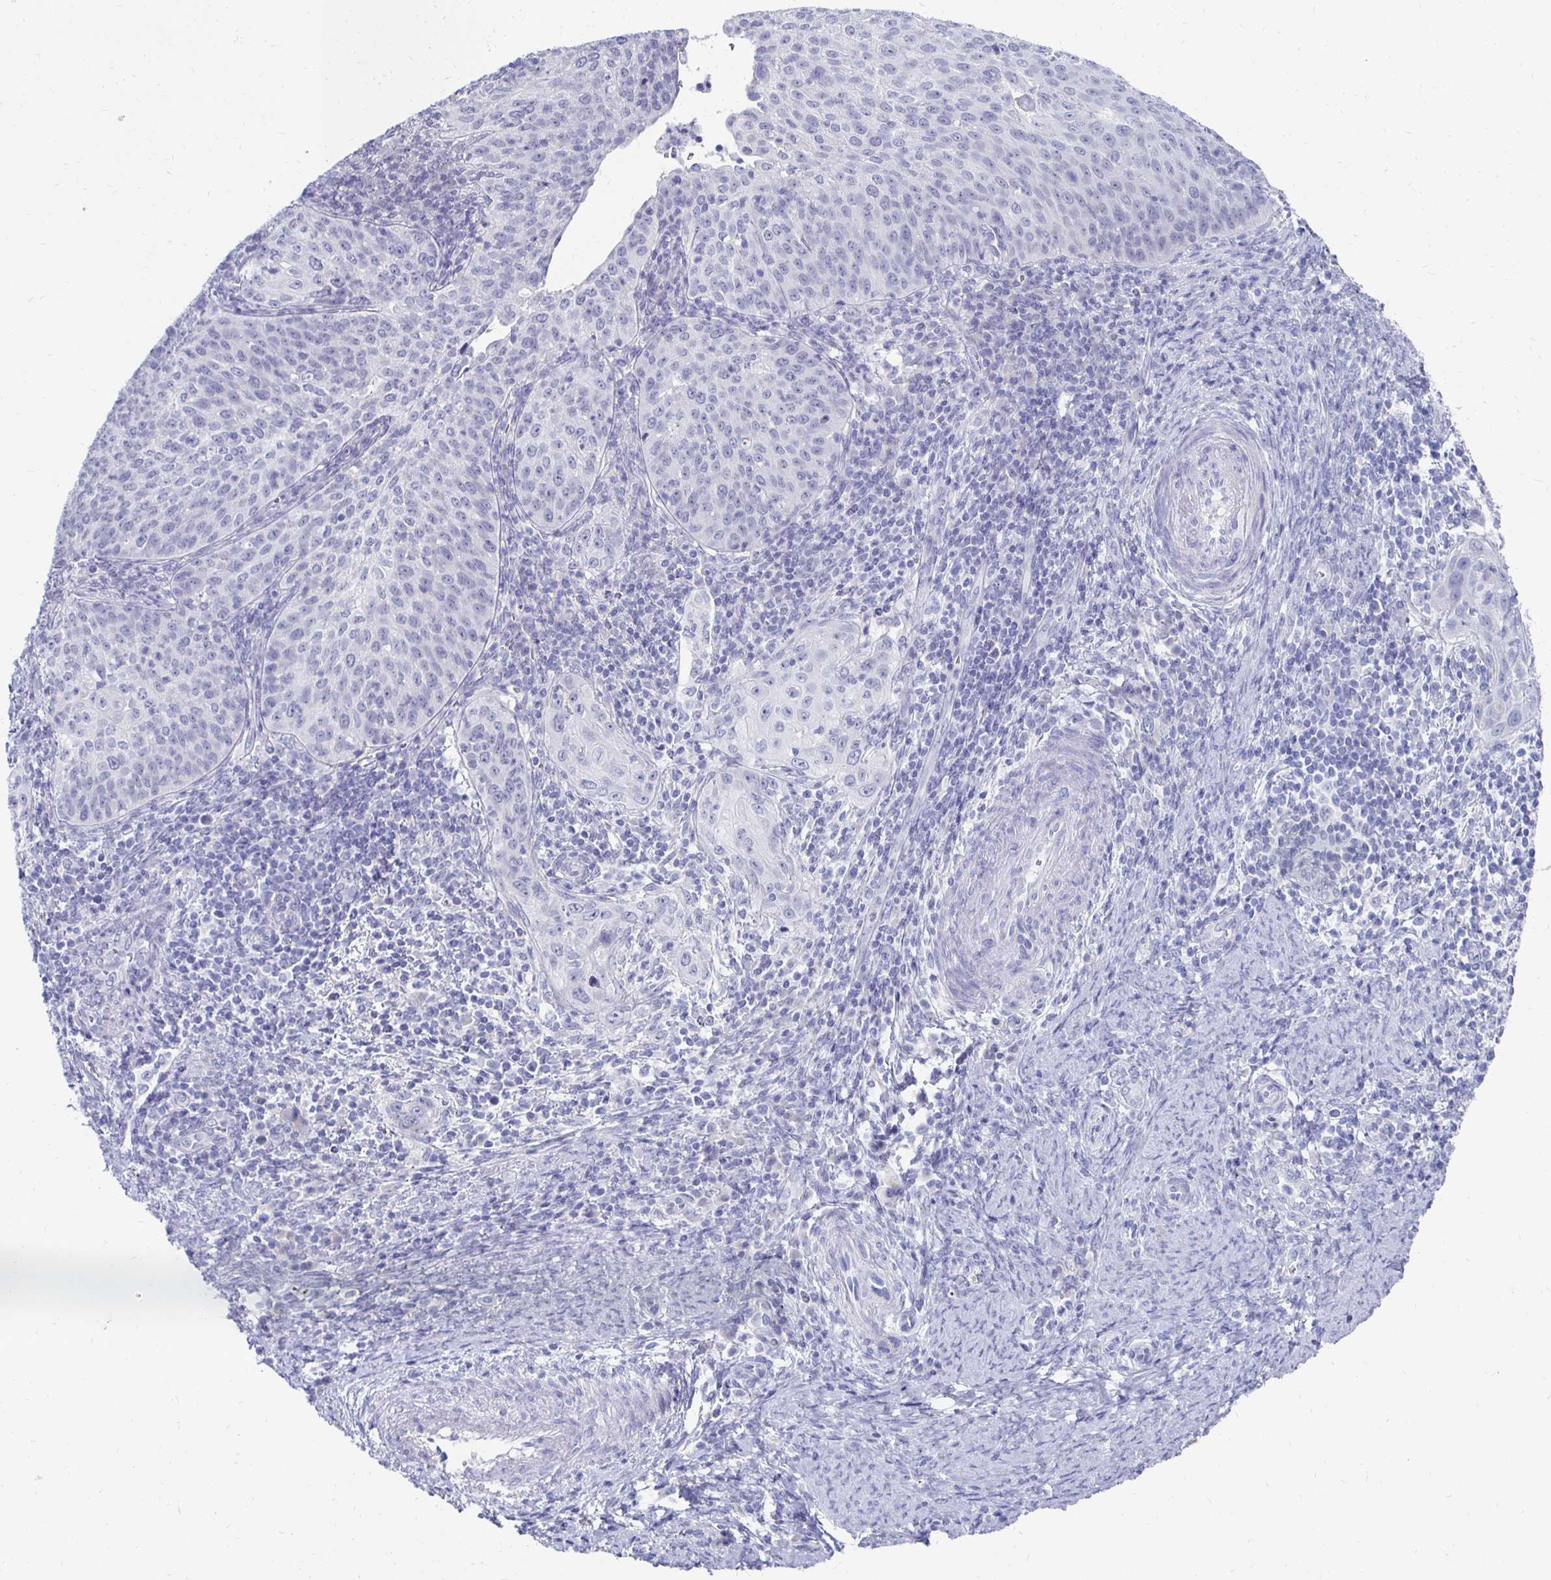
{"staining": {"intensity": "negative", "quantity": "none", "location": "none"}, "tissue": "cervical cancer", "cell_type": "Tumor cells", "image_type": "cancer", "snomed": [{"axis": "morphology", "description": "Squamous cell carcinoma, NOS"}, {"axis": "topography", "description": "Cervix"}], "caption": "Tumor cells are negative for brown protein staining in cervical cancer.", "gene": "SYCP3", "patient": {"sex": "female", "age": 30}}